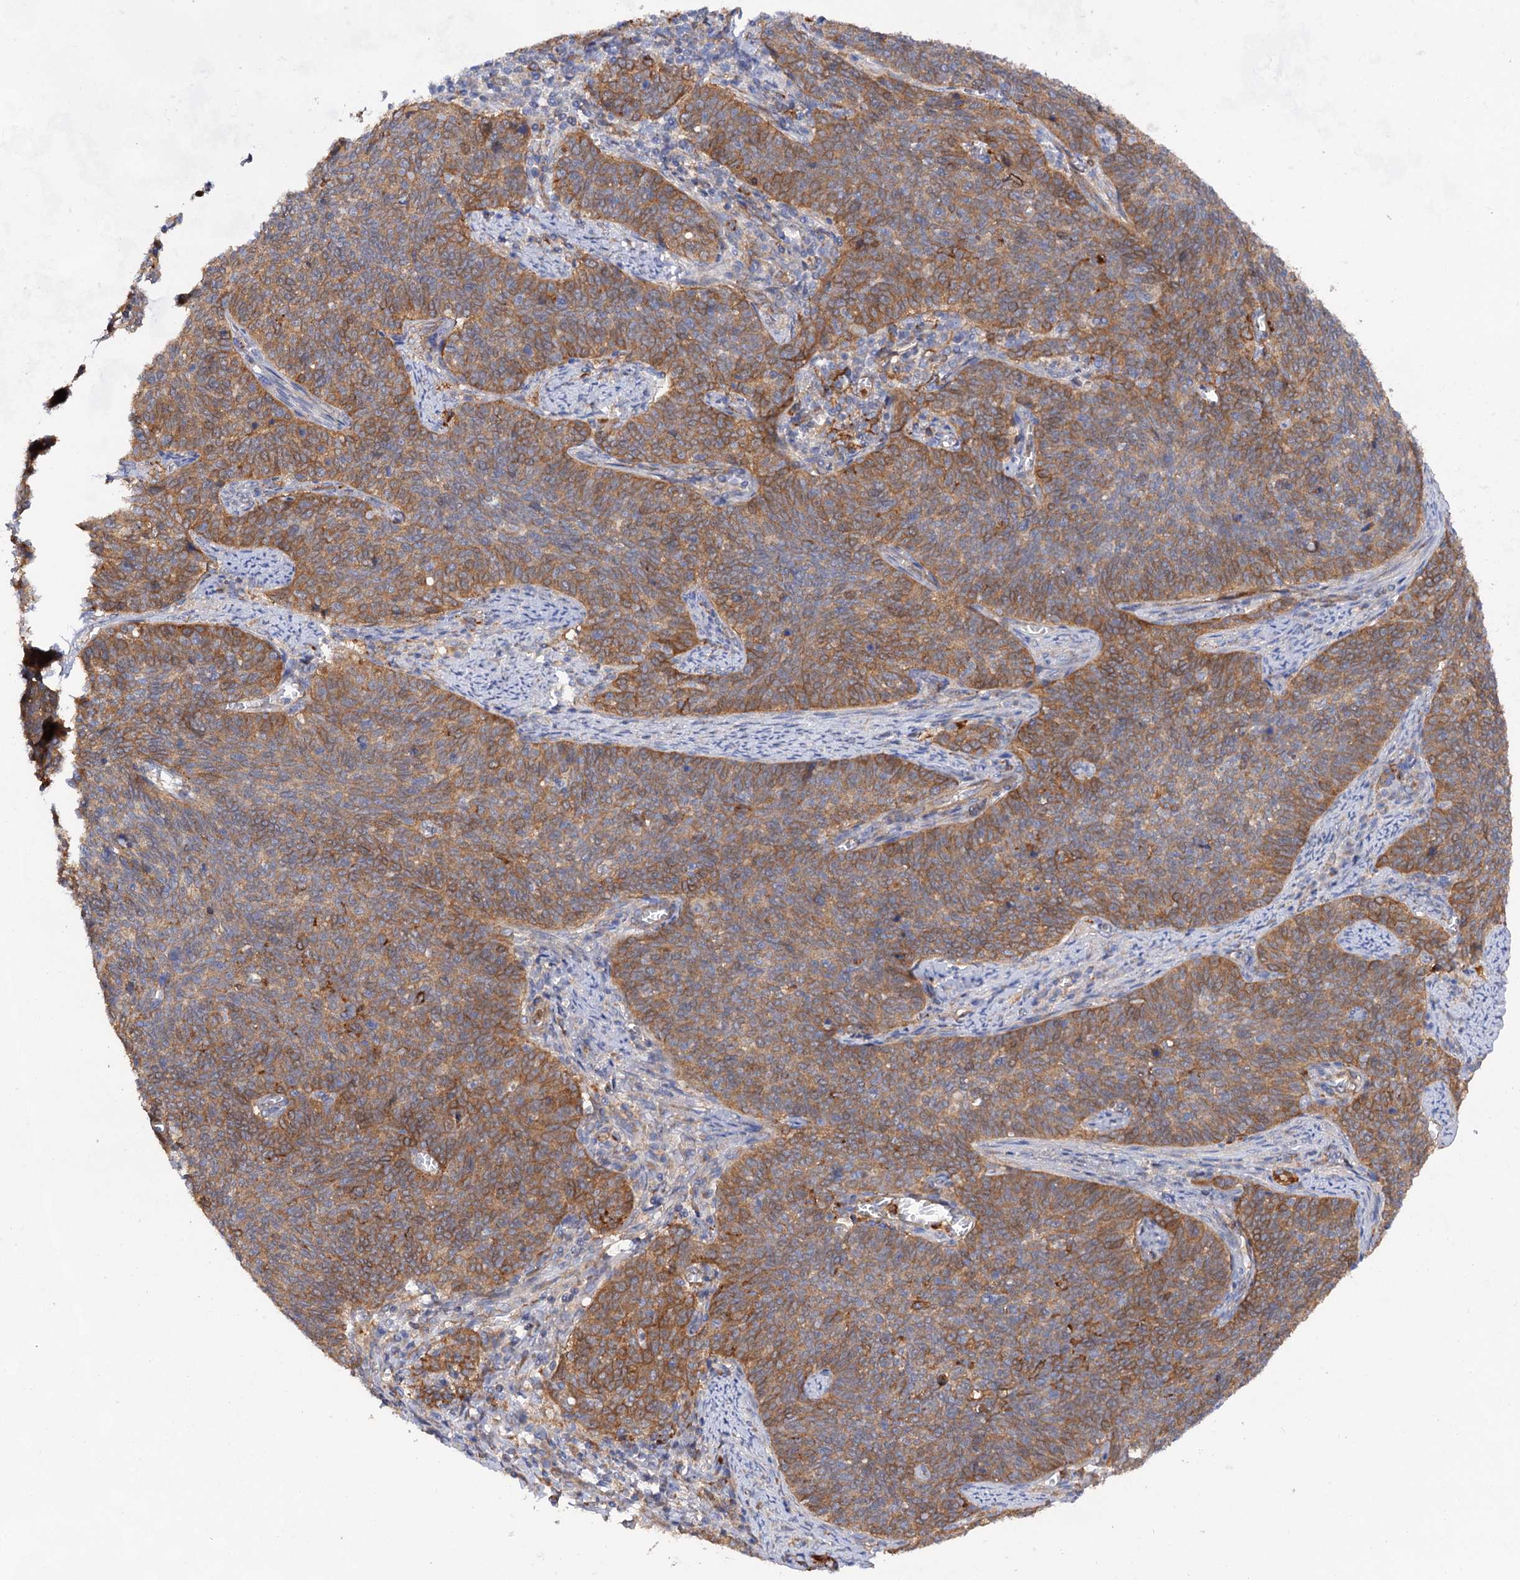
{"staining": {"intensity": "moderate", "quantity": "25%-75%", "location": "cytoplasmic/membranous"}, "tissue": "cervical cancer", "cell_type": "Tumor cells", "image_type": "cancer", "snomed": [{"axis": "morphology", "description": "Squamous cell carcinoma, NOS"}, {"axis": "topography", "description": "Cervix"}], "caption": "Immunohistochemical staining of human cervical cancer (squamous cell carcinoma) demonstrates moderate cytoplasmic/membranous protein staining in about 25%-75% of tumor cells.", "gene": "CSAD", "patient": {"sex": "female", "age": 39}}